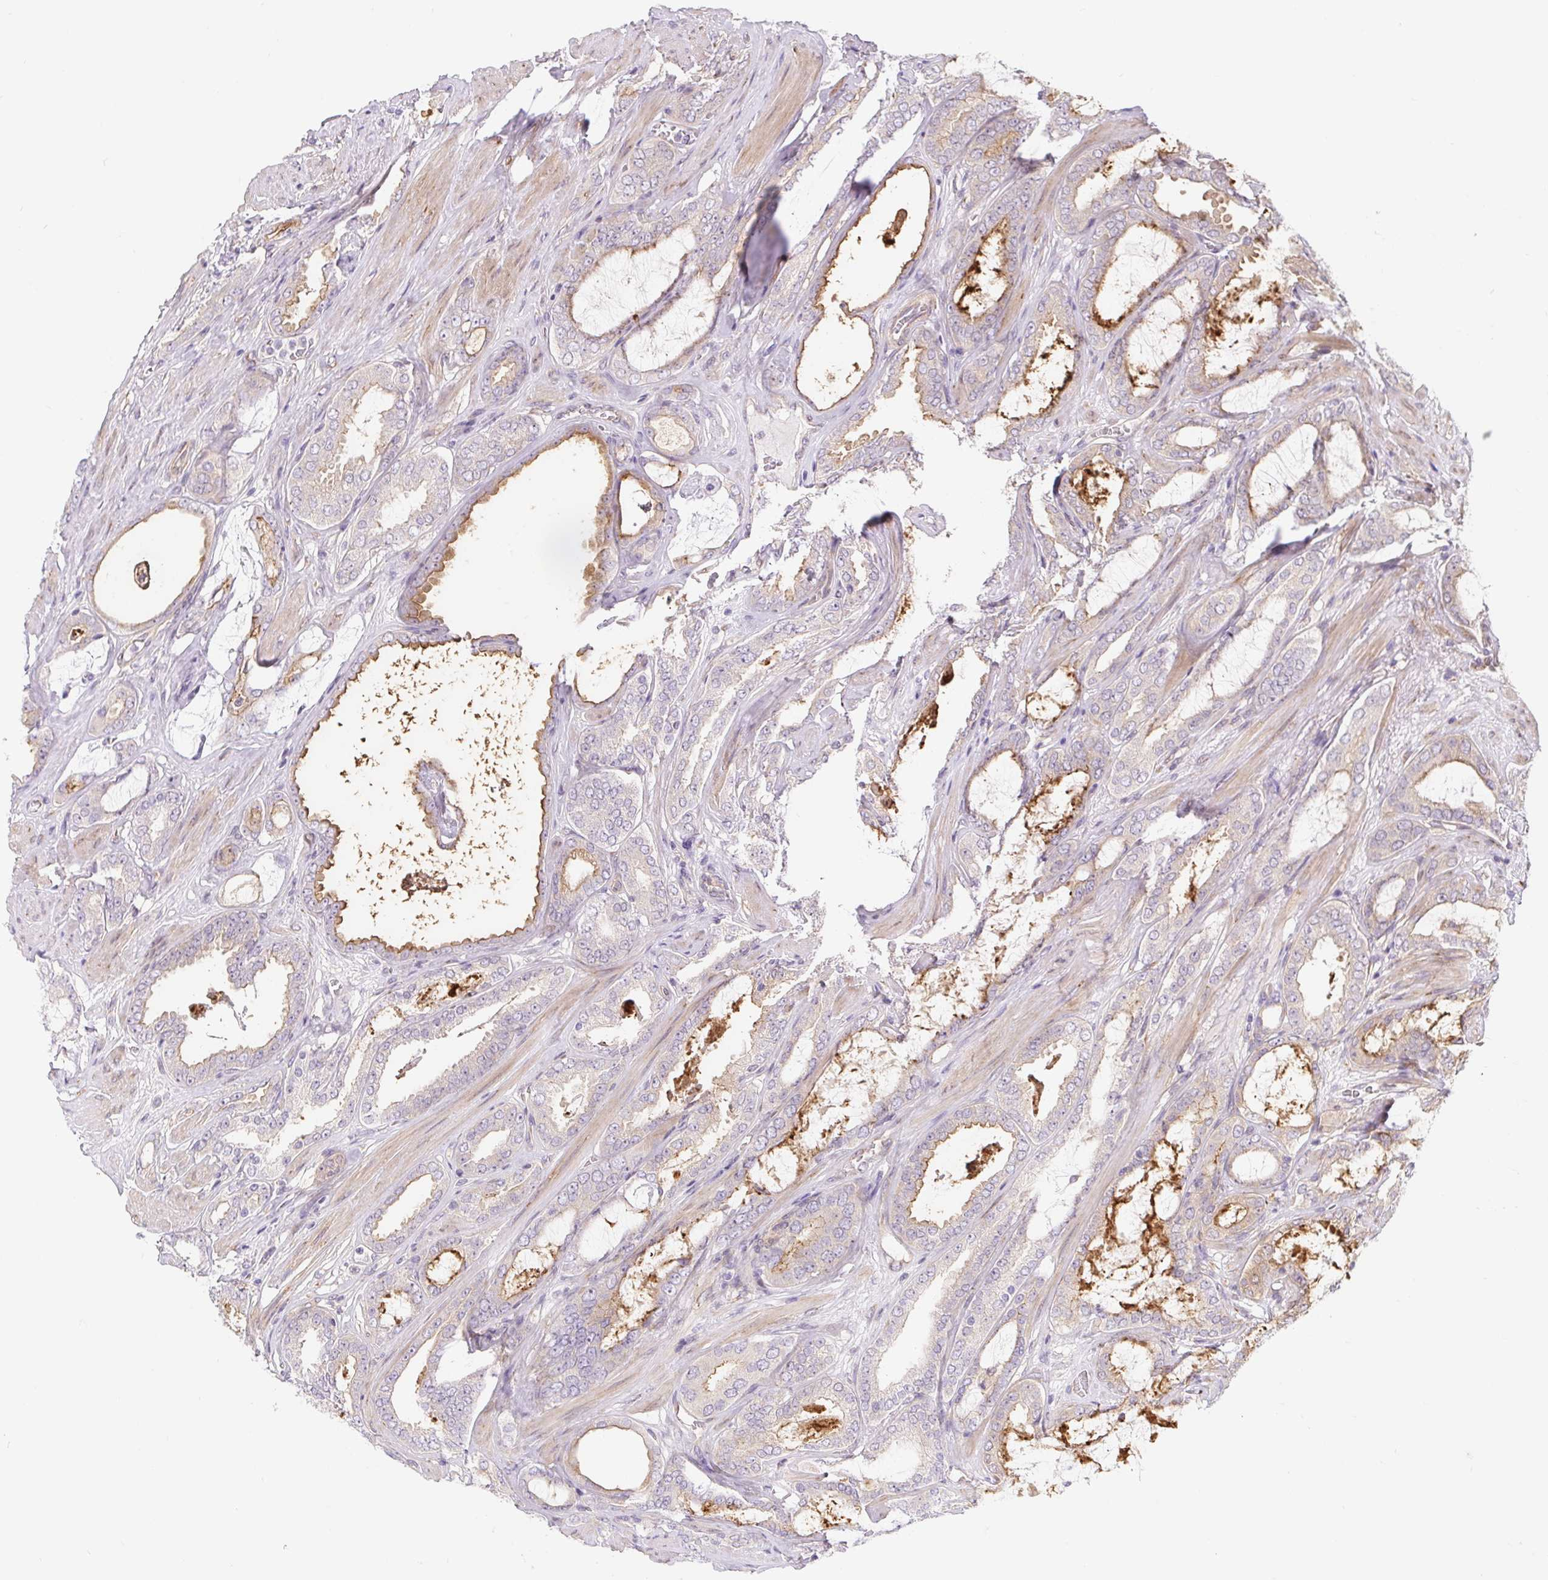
{"staining": {"intensity": "negative", "quantity": "none", "location": "none"}, "tissue": "prostate cancer", "cell_type": "Tumor cells", "image_type": "cancer", "snomed": [{"axis": "morphology", "description": "Adenocarcinoma, High grade"}, {"axis": "topography", "description": "Prostate"}], "caption": "Tumor cells show no significant protein staining in prostate cancer.", "gene": "LYPD5", "patient": {"sex": "male", "age": 63}}